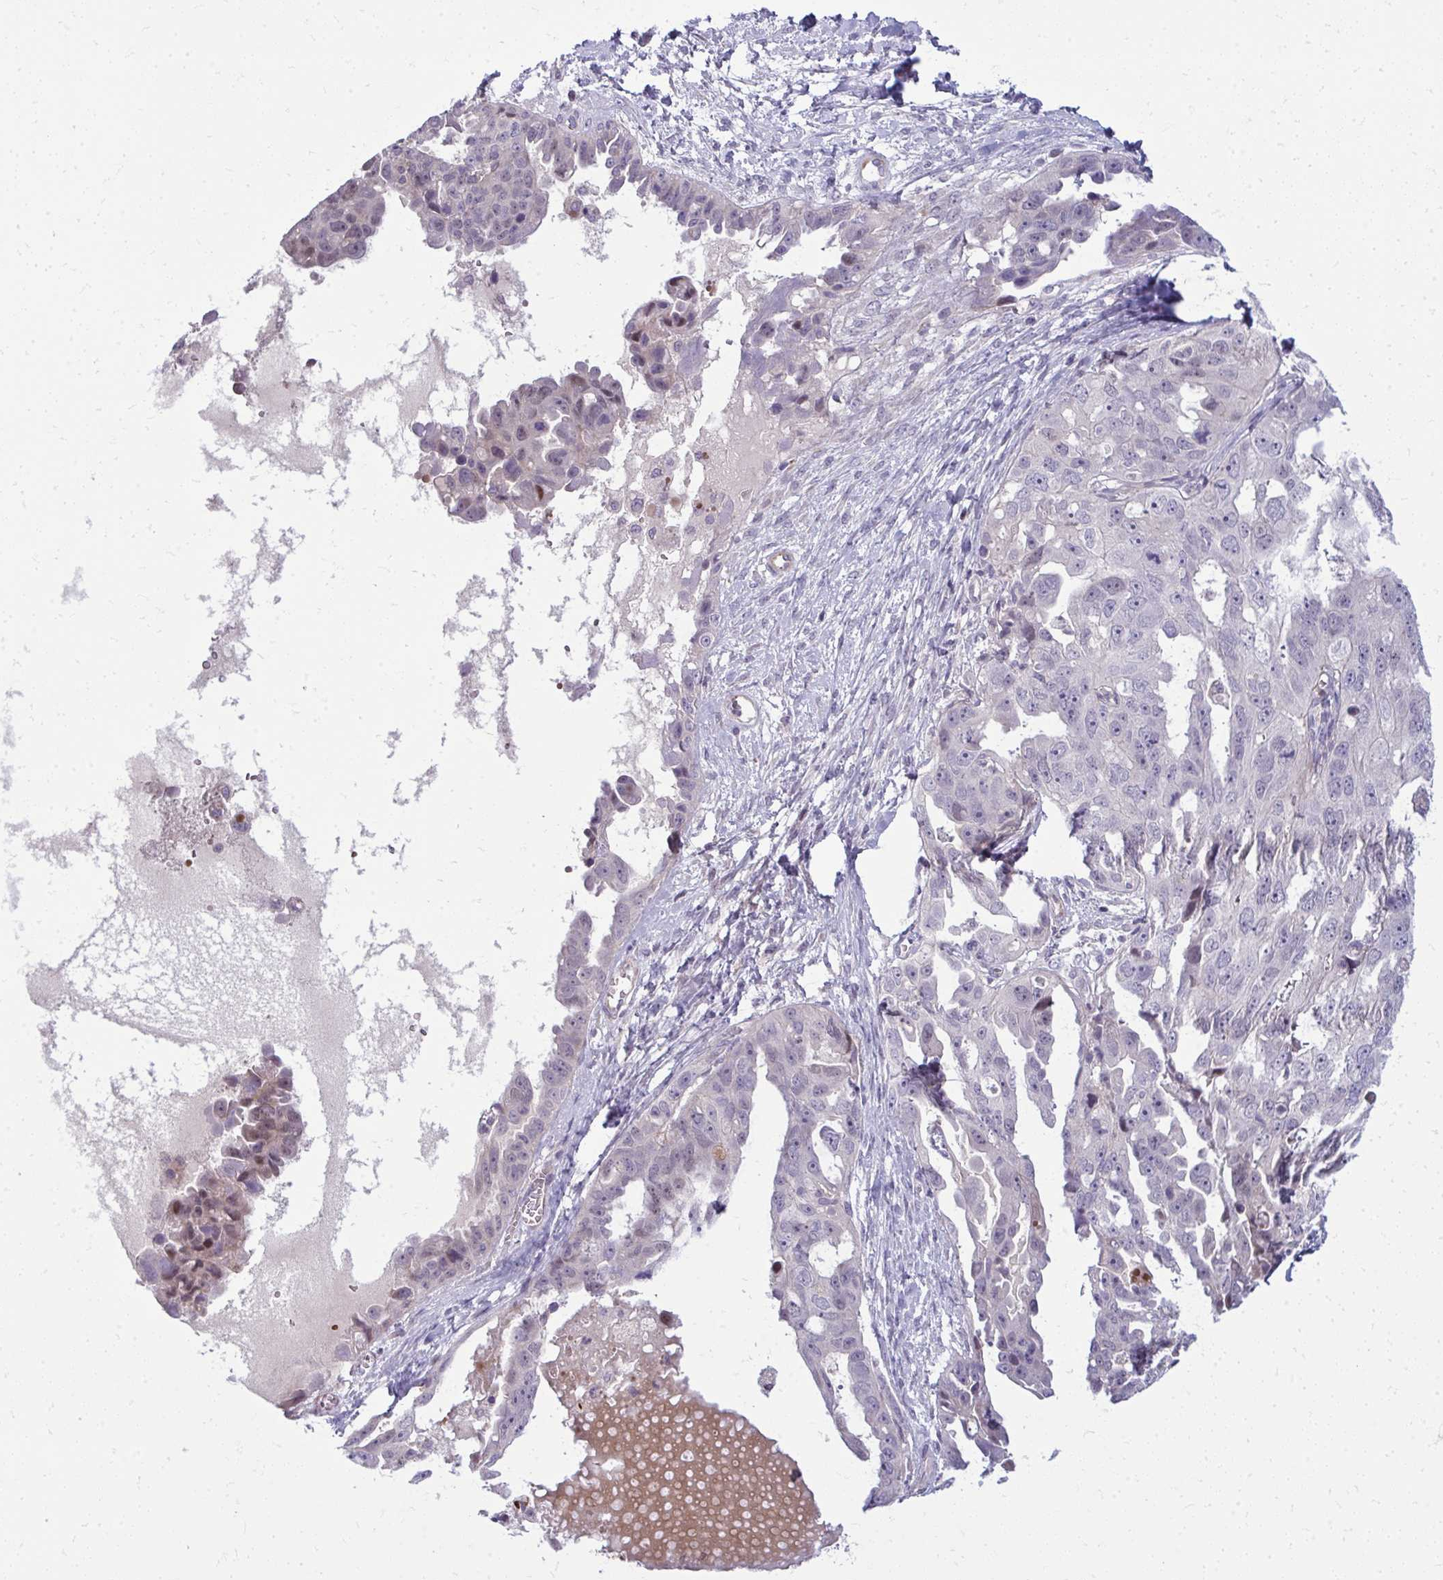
{"staining": {"intensity": "negative", "quantity": "none", "location": "none"}, "tissue": "ovarian cancer", "cell_type": "Tumor cells", "image_type": "cancer", "snomed": [{"axis": "morphology", "description": "Carcinoma, endometroid"}, {"axis": "topography", "description": "Ovary"}], "caption": "Ovarian cancer (endometroid carcinoma) stained for a protein using immunohistochemistry displays no expression tumor cells.", "gene": "SLC14A1", "patient": {"sex": "female", "age": 70}}